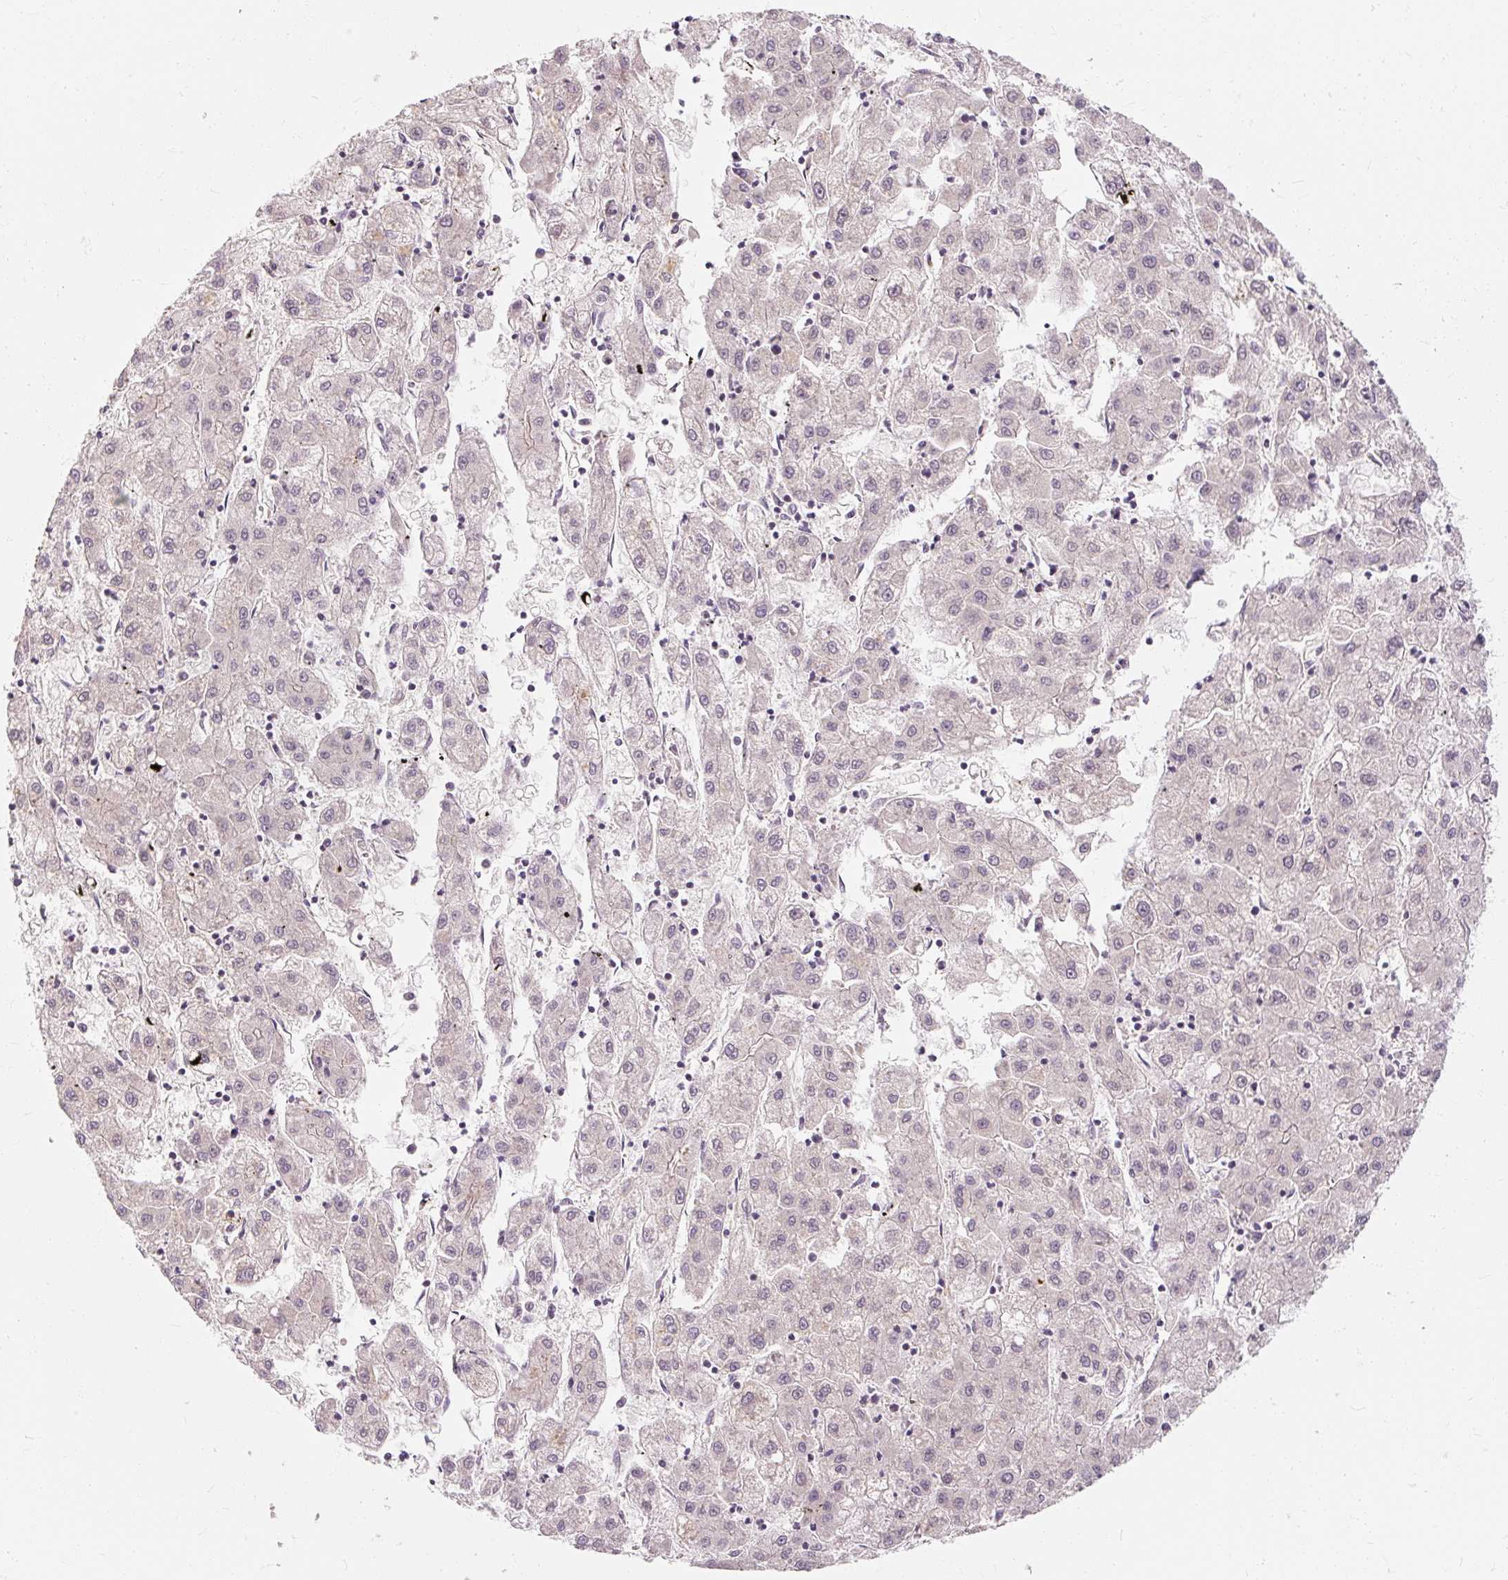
{"staining": {"intensity": "negative", "quantity": "none", "location": "none"}, "tissue": "liver cancer", "cell_type": "Tumor cells", "image_type": "cancer", "snomed": [{"axis": "morphology", "description": "Carcinoma, Hepatocellular, NOS"}, {"axis": "topography", "description": "Liver"}], "caption": "This is an immunohistochemistry (IHC) photomicrograph of human liver hepatocellular carcinoma. There is no expression in tumor cells.", "gene": "RB1CC1", "patient": {"sex": "male", "age": 72}}